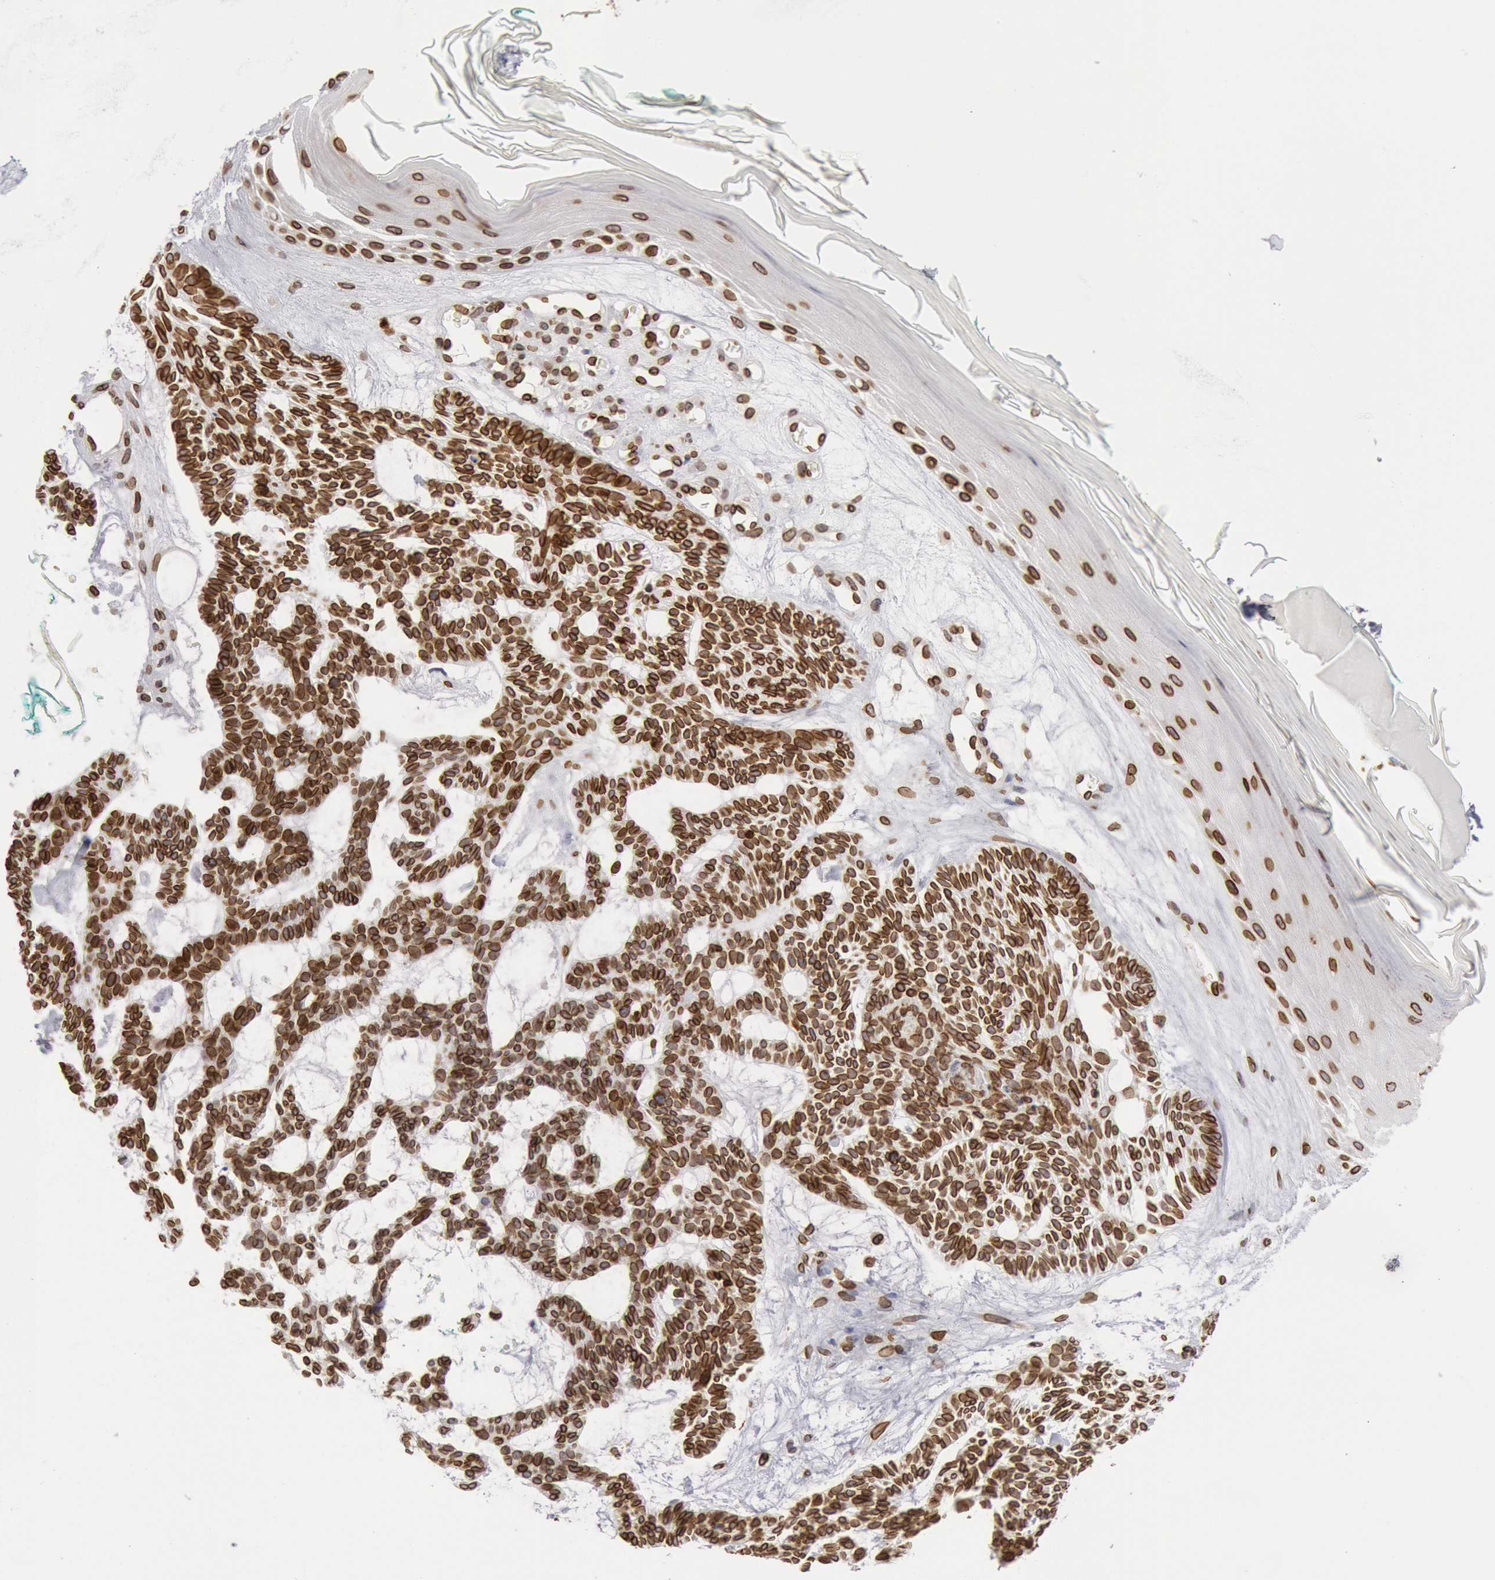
{"staining": {"intensity": "strong", "quantity": ">75%", "location": "cytoplasmic/membranous,nuclear"}, "tissue": "skin cancer", "cell_type": "Tumor cells", "image_type": "cancer", "snomed": [{"axis": "morphology", "description": "Basal cell carcinoma"}, {"axis": "topography", "description": "Skin"}], "caption": "Skin cancer (basal cell carcinoma) stained with a protein marker reveals strong staining in tumor cells.", "gene": "SUN2", "patient": {"sex": "male", "age": 75}}